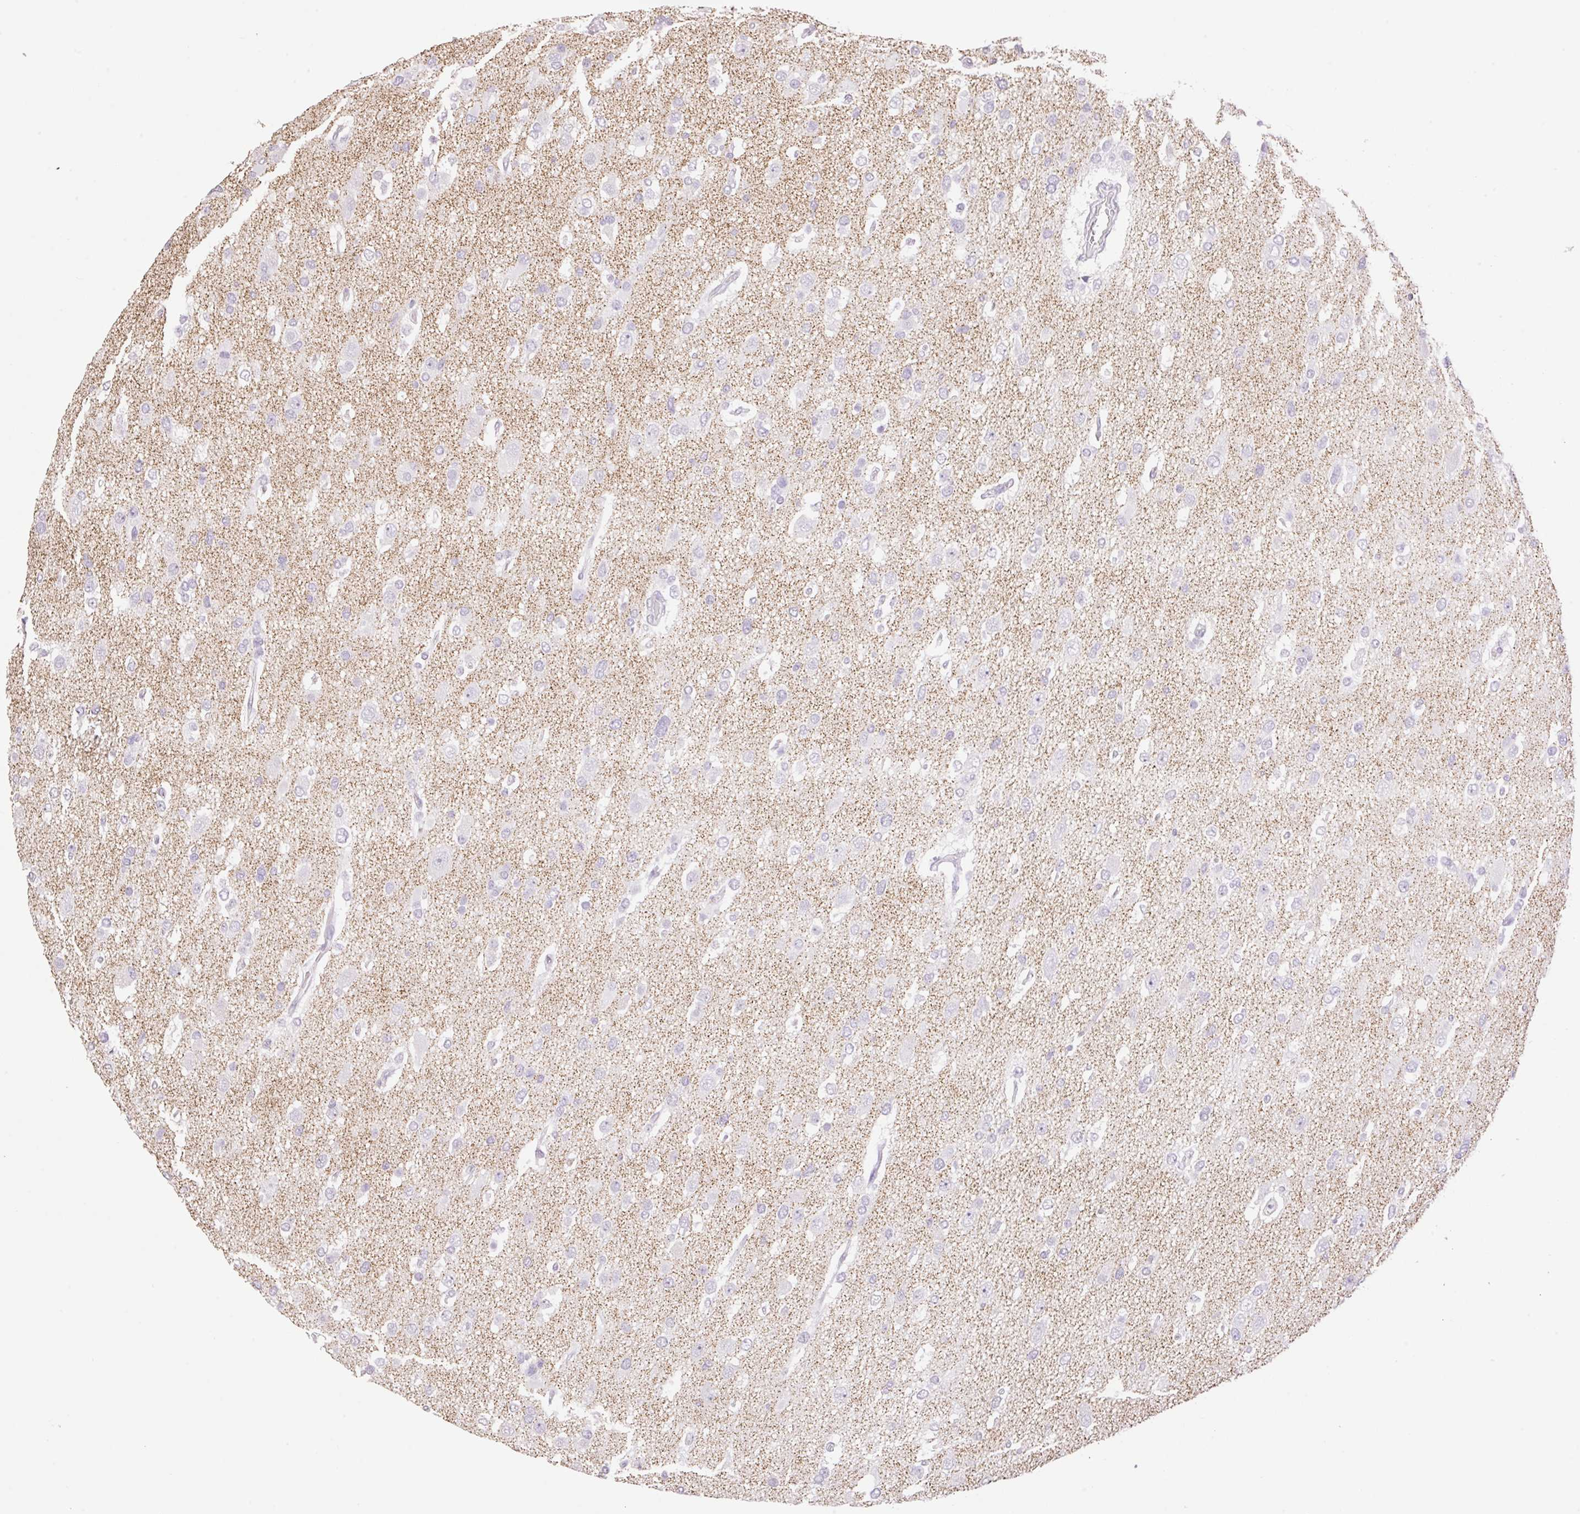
{"staining": {"intensity": "negative", "quantity": "none", "location": "none"}, "tissue": "glioma", "cell_type": "Tumor cells", "image_type": "cancer", "snomed": [{"axis": "morphology", "description": "Glioma, malignant, High grade"}, {"axis": "topography", "description": "Brain"}], "caption": "There is no significant staining in tumor cells of malignant glioma (high-grade). (Stains: DAB immunohistochemistry (IHC) with hematoxylin counter stain, Microscopy: brightfield microscopy at high magnification).", "gene": "HCRTR2", "patient": {"sex": "male", "age": 53}}